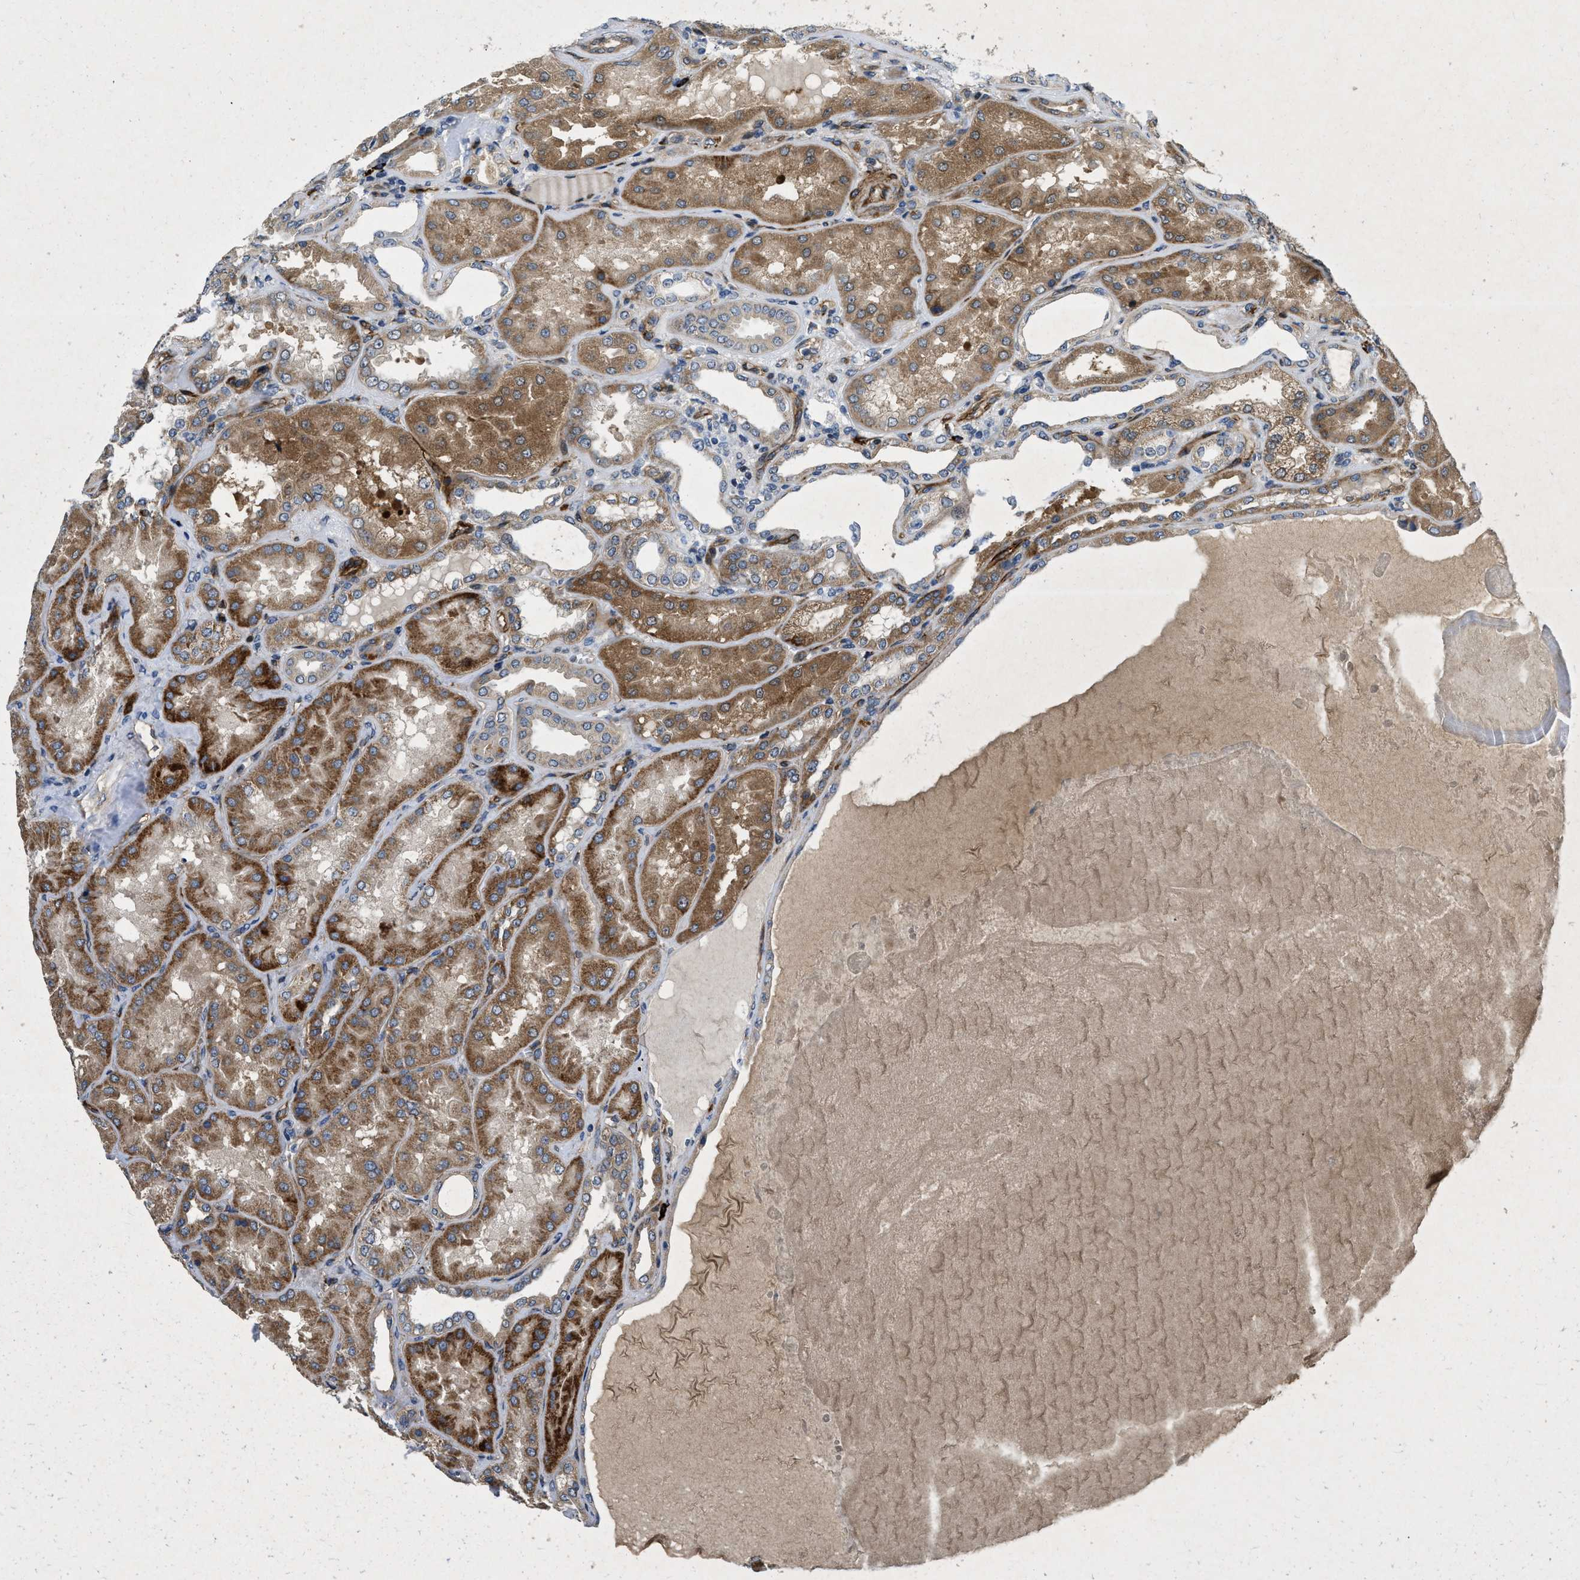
{"staining": {"intensity": "moderate", "quantity": ">75%", "location": "cytoplasmic/membranous"}, "tissue": "kidney", "cell_type": "Cells in glomeruli", "image_type": "normal", "snomed": [{"axis": "morphology", "description": "Normal tissue, NOS"}, {"axis": "topography", "description": "Kidney"}], "caption": "Immunohistochemical staining of benign kidney shows >75% levels of moderate cytoplasmic/membranous protein positivity in about >75% of cells in glomeruli.", "gene": "HSPA12B", "patient": {"sex": "female", "age": 56}}